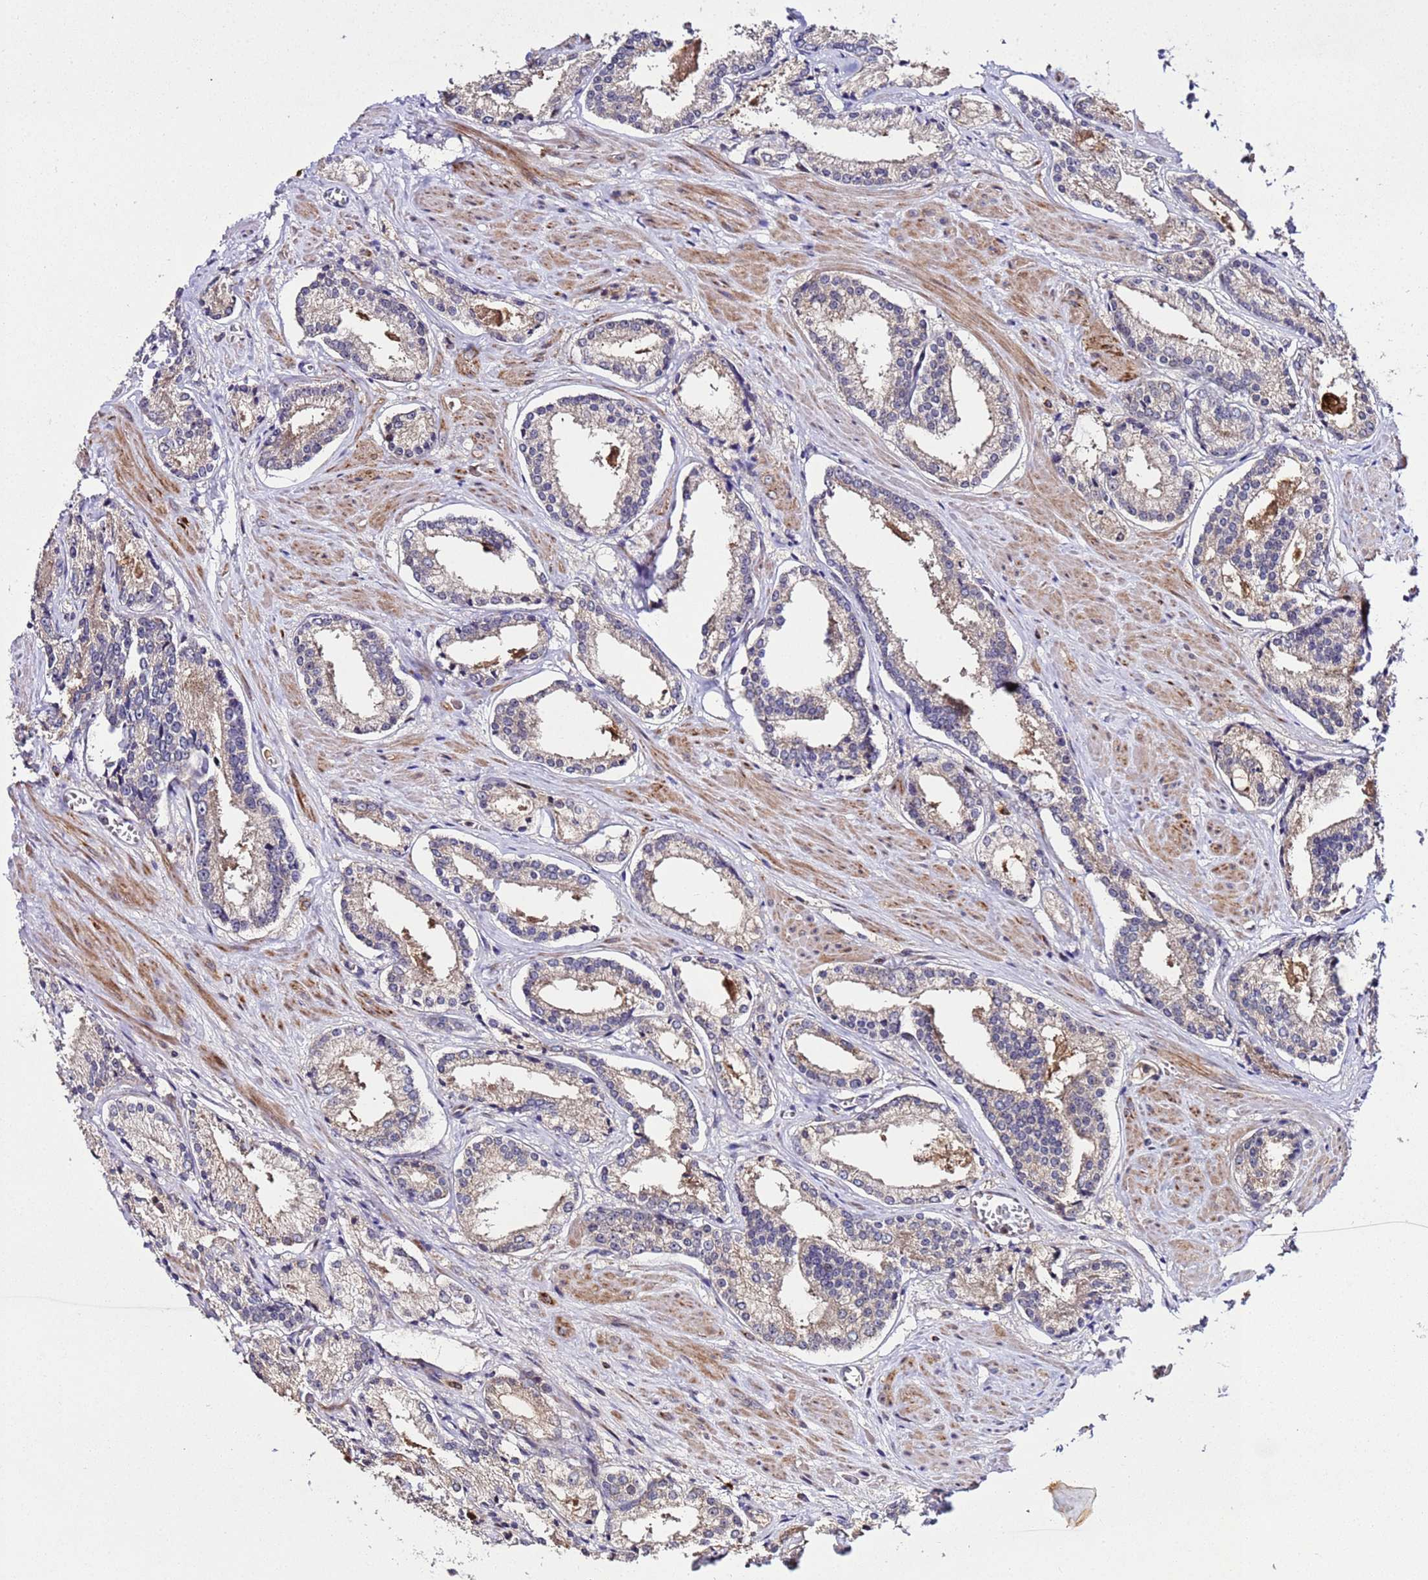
{"staining": {"intensity": "weak", "quantity": "25%-75%", "location": "cytoplasmic/membranous"}, "tissue": "prostate cancer", "cell_type": "Tumor cells", "image_type": "cancer", "snomed": [{"axis": "morphology", "description": "Adenocarcinoma, Low grade"}, {"axis": "topography", "description": "Prostate"}], "caption": "Weak cytoplasmic/membranous protein positivity is seen in about 25%-75% of tumor cells in low-grade adenocarcinoma (prostate). Immunohistochemistry (ihc) stains the protein in brown and the nuclei are stained blue.", "gene": "PLXDC2", "patient": {"sex": "male", "age": 54}}